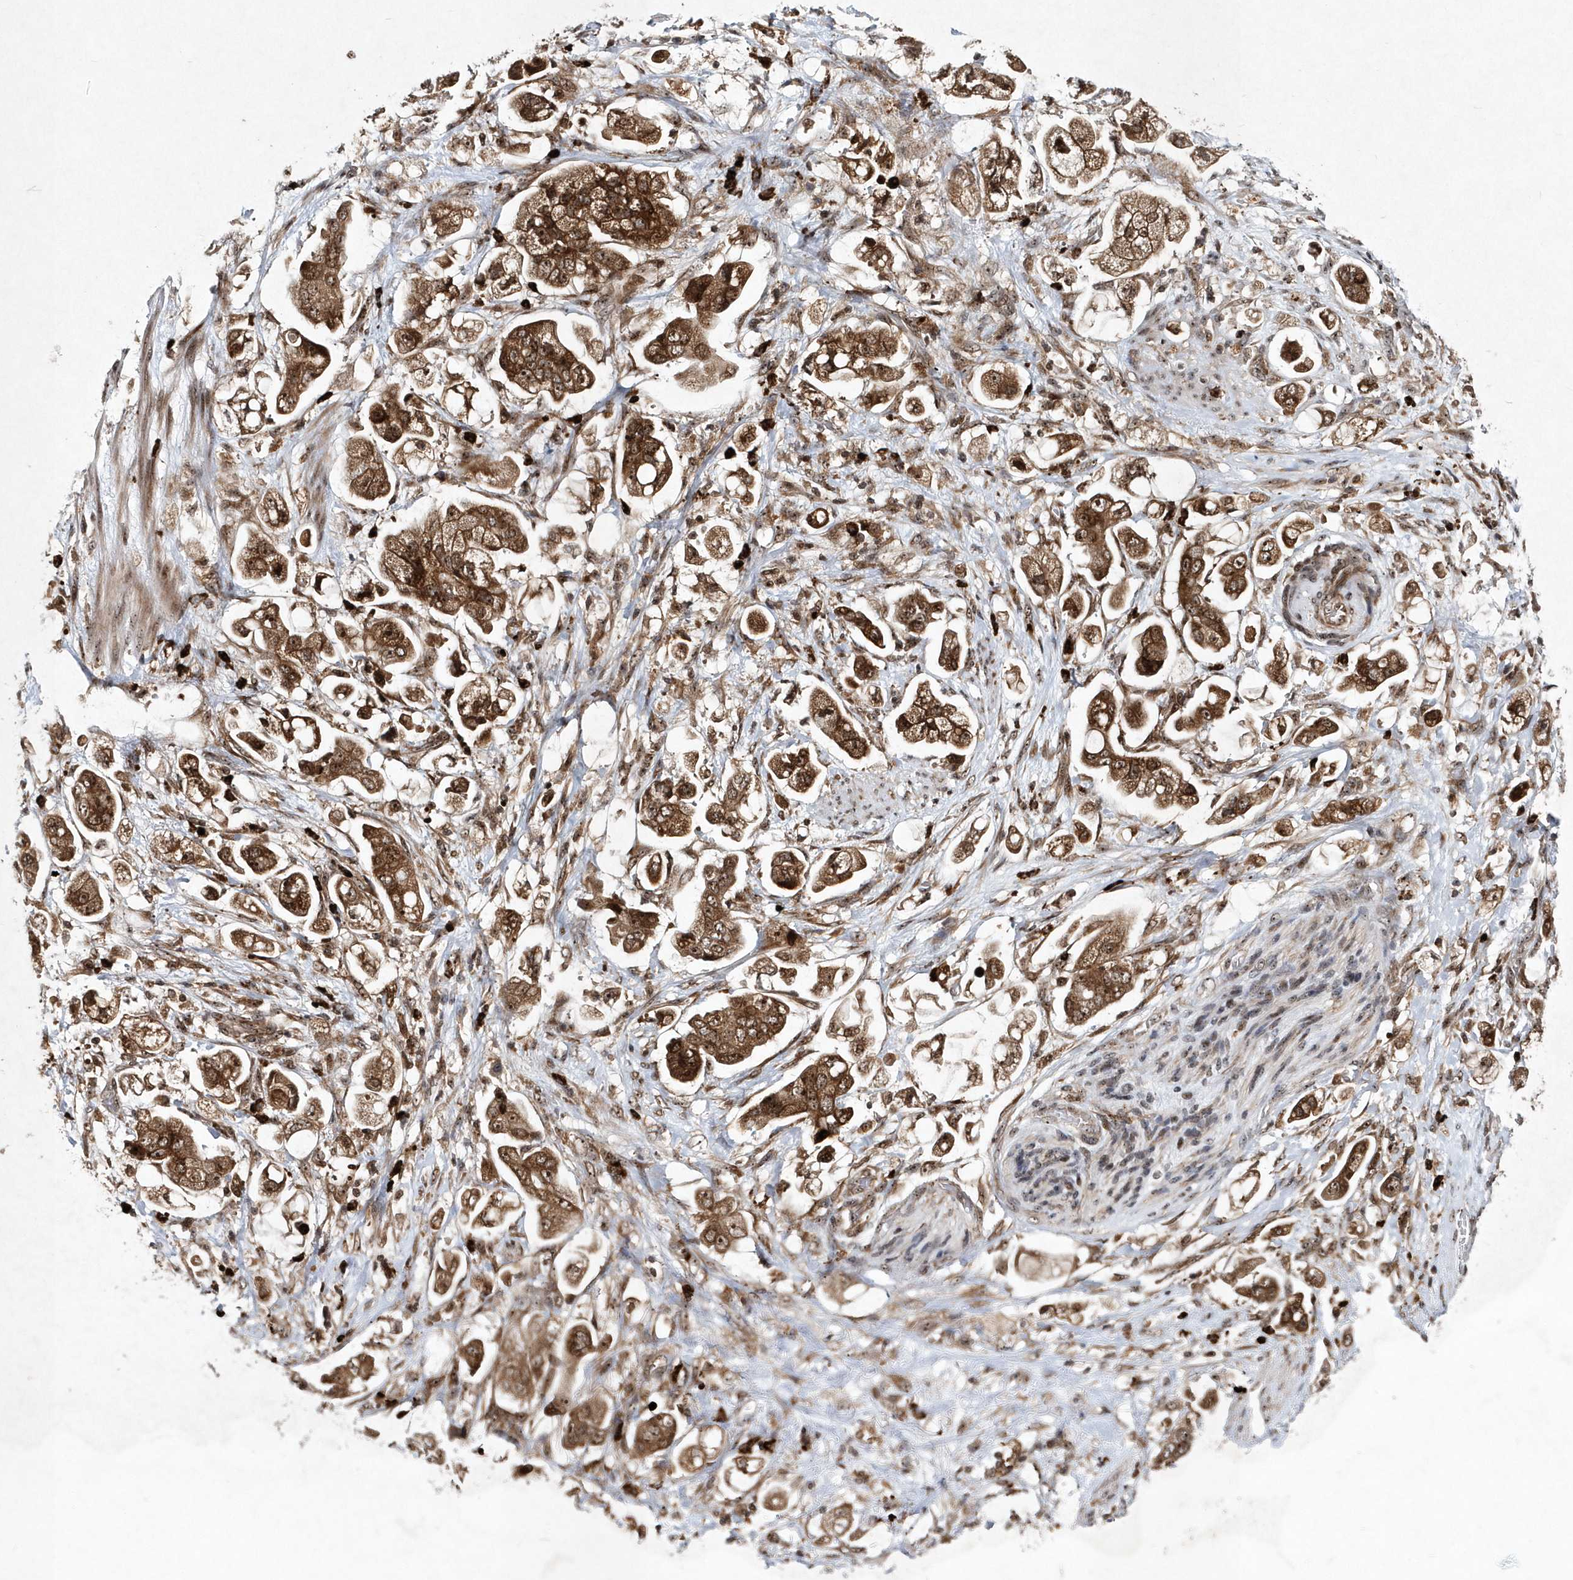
{"staining": {"intensity": "strong", "quantity": "25%-75%", "location": "cytoplasmic/membranous,nuclear"}, "tissue": "stomach cancer", "cell_type": "Tumor cells", "image_type": "cancer", "snomed": [{"axis": "morphology", "description": "Adenocarcinoma, NOS"}, {"axis": "topography", "description": "Stomach"}], "caption": "Immunohistochemistry staining of stomach cancer, which displays high levels of strong cytoplasmic/membranous and nuclear staining in approximately 25%-75% of tumor cells indicating strong cytoplasmic/membranous and nuclear protein positivity. The staining was performed using DAB (3,3'-diaminobenzidine) (brown) for protein detection and nuclei were counterstained in hematoxylin (blue).", "gene": "SOWAHB", "patient": {"sex": "male", "age": 62}}